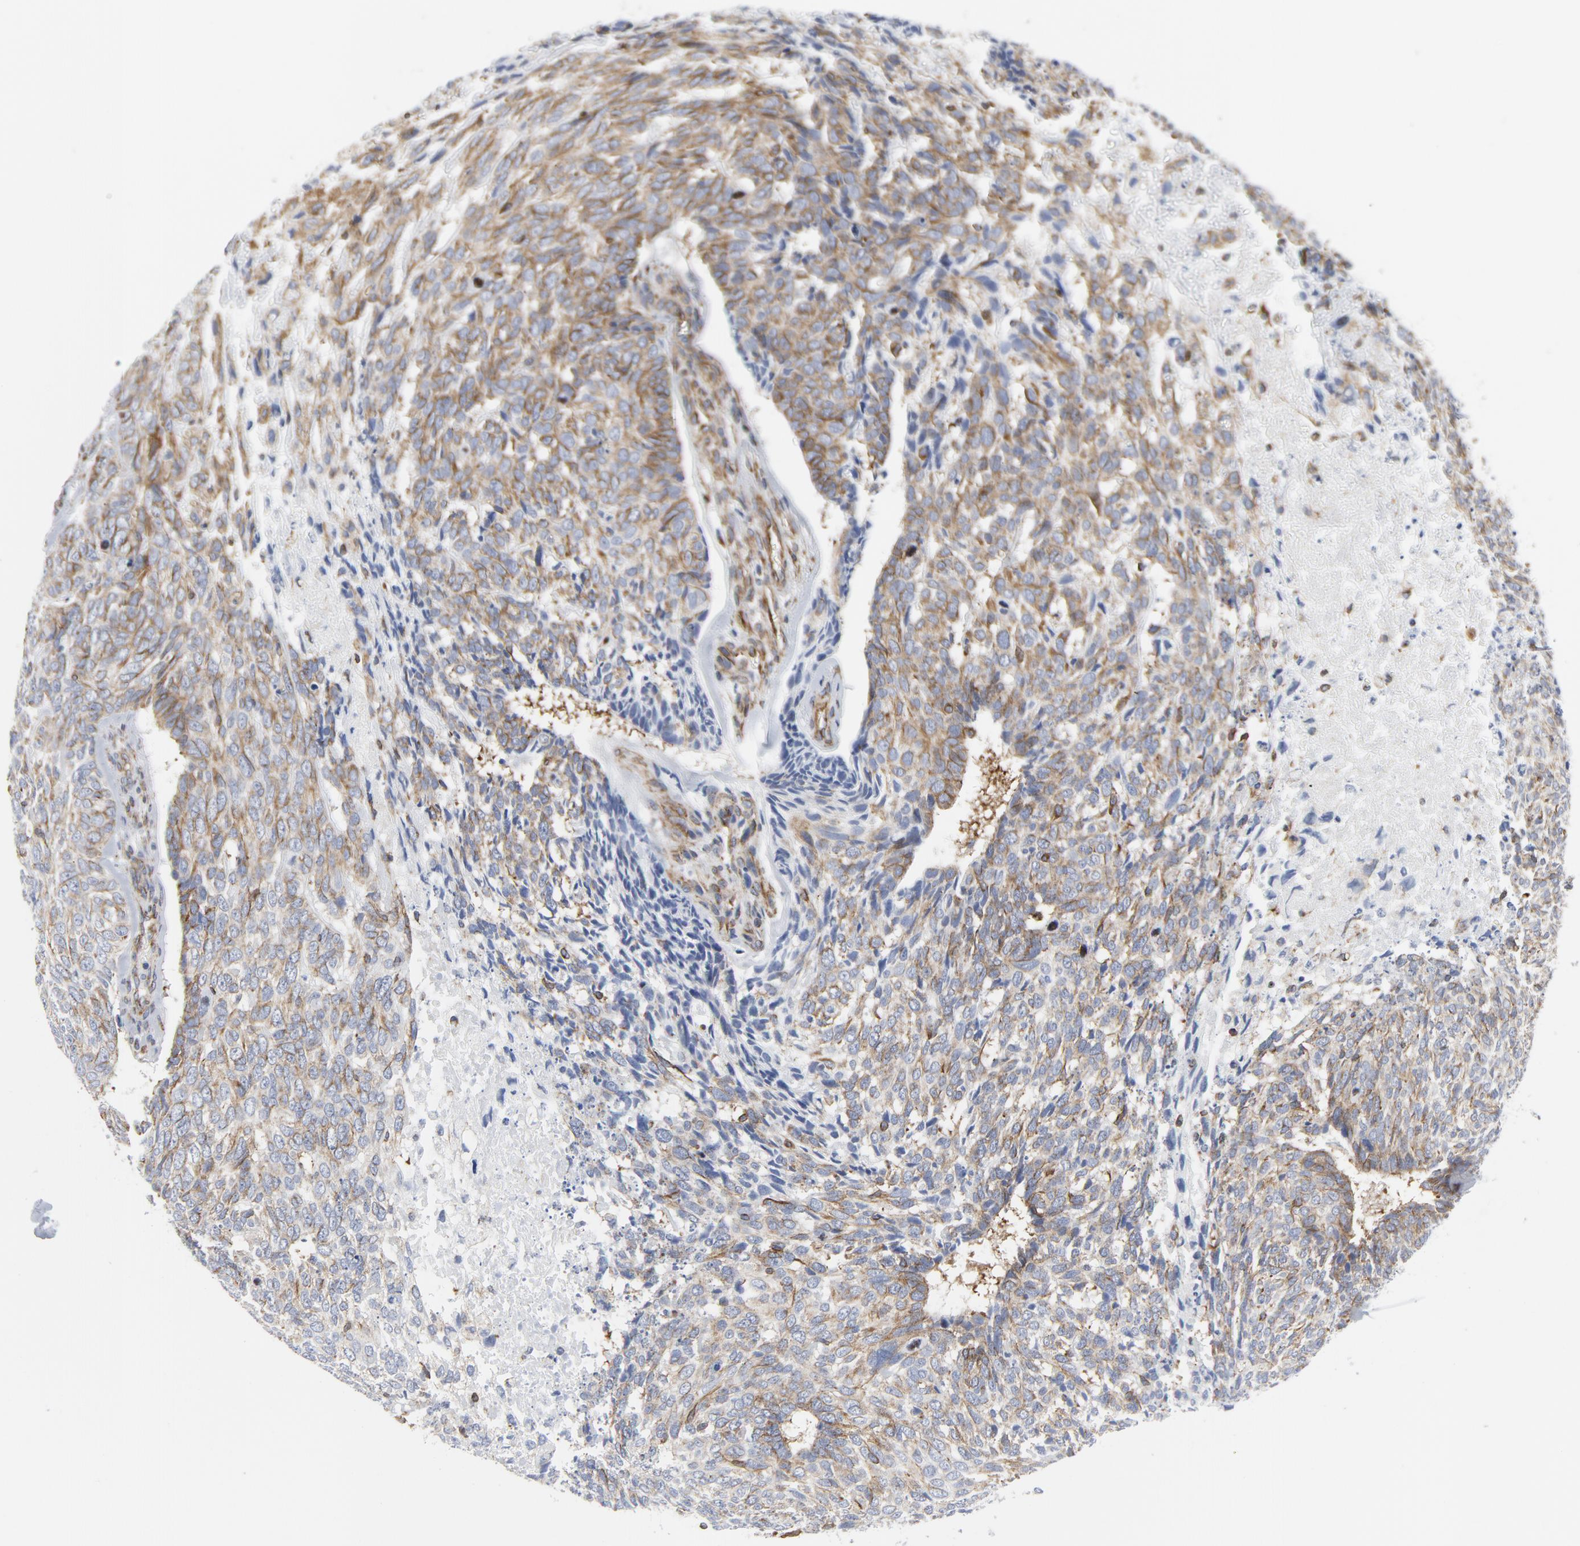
{"staining": {"intensity": "moderate", "quantity": "25%-75%", "location": "cytoplasmic/membranous"}, "tissue": "skin cancer", "cell_type": "Tumor cells", "image_type": "cancer", "snomed": [{"axis": "morphology", "description": "Basal cell carcinoma"}, {"axis": "topography", "description": "Skin"}], "caption": "An image of skin basal cell carcinoma stained for a protein exhibits moderate cytoplasmic/membranous brown staining in tumor cells.", "gene": "TUBB1", "patient": {"sex": "male", "age": 72}}